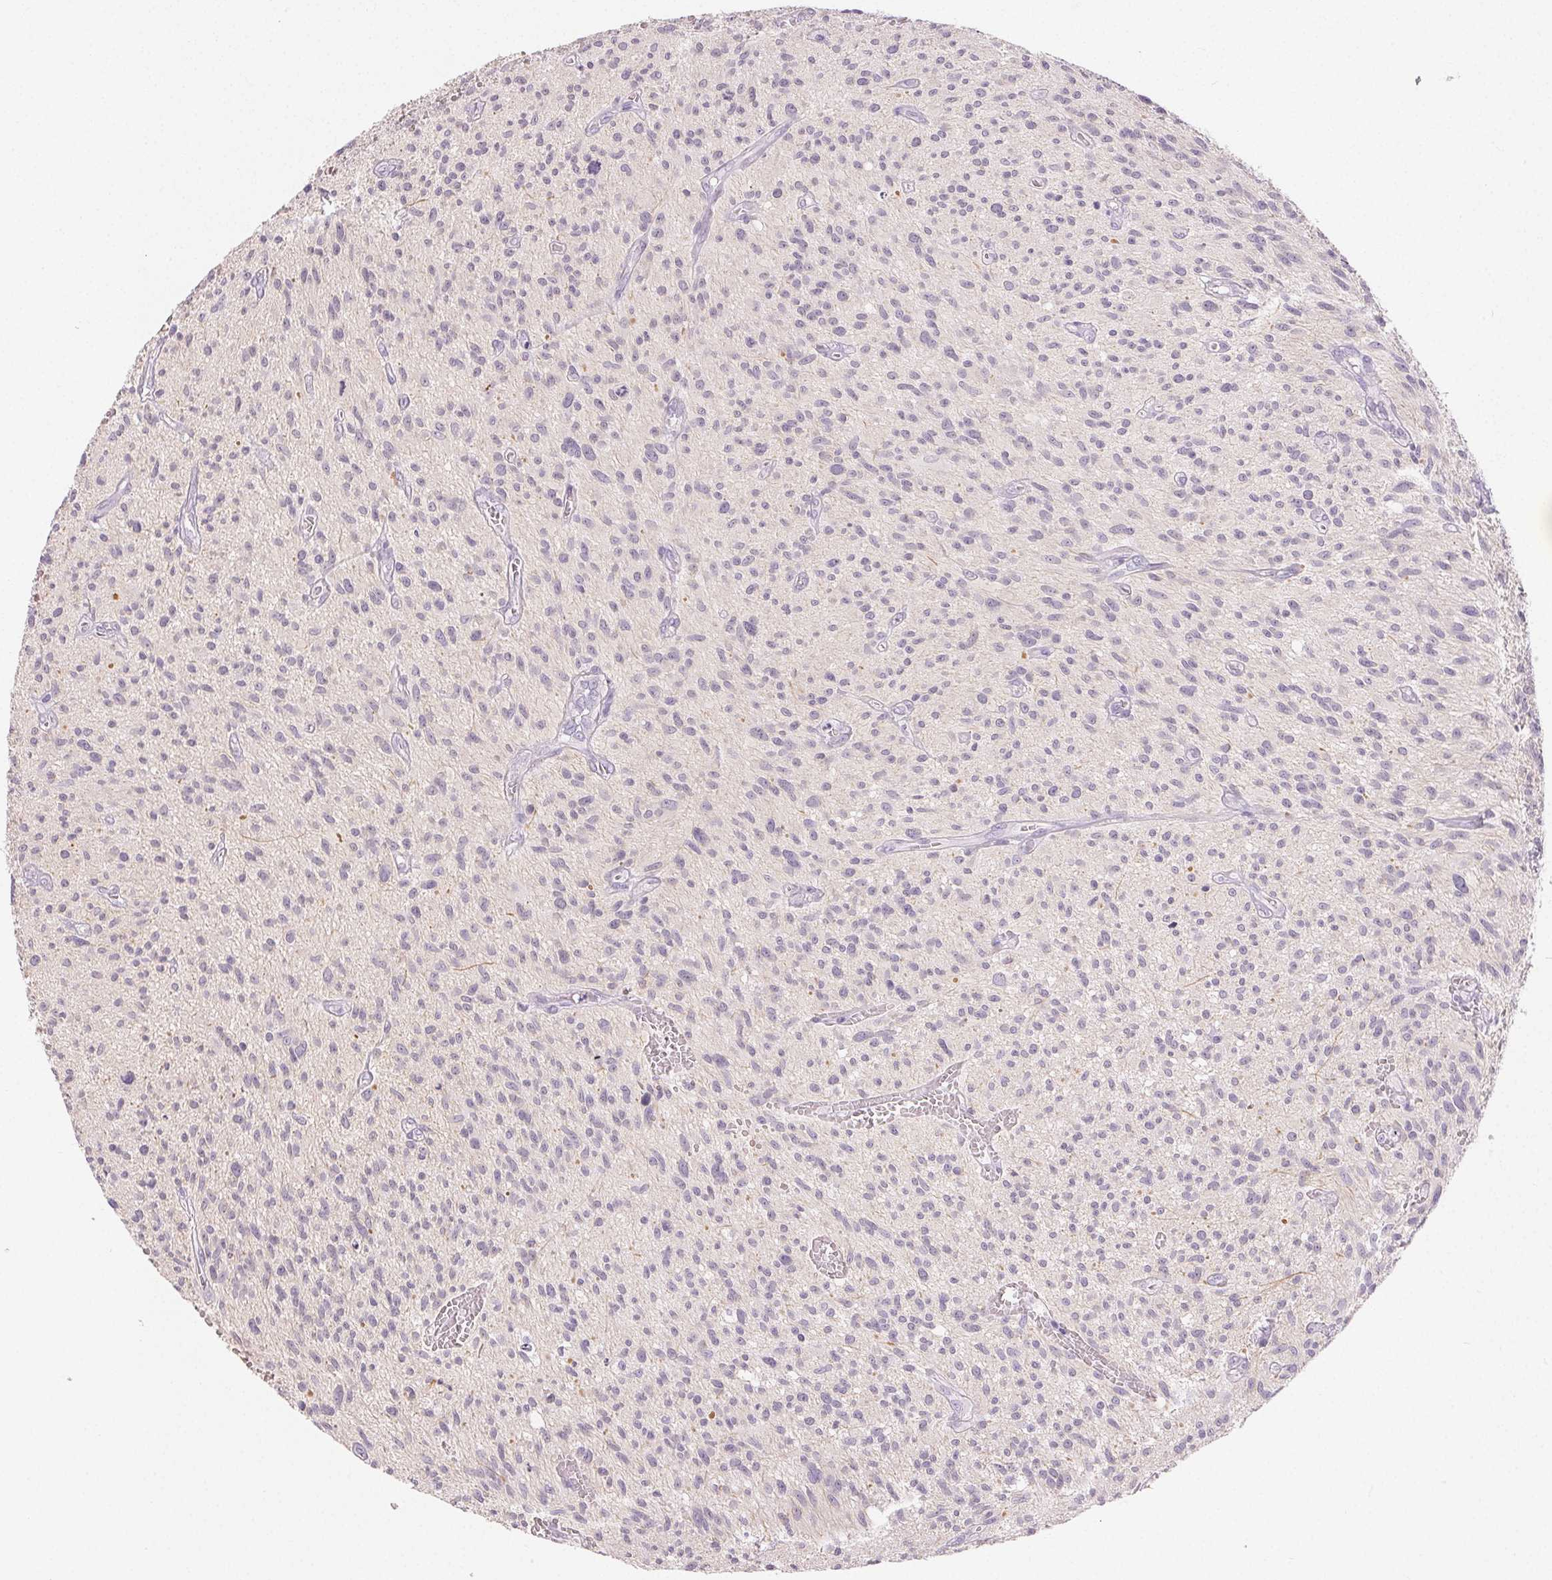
{"staining": {"intensity": "negative", "quantity": "none", "location": "none"}, "tissue": "glioma", "cell_type": "Tumor cells", "image_type": "cancer", "snomed": [{"axis": "morphology", "description": "Glioma, malignant, High grade"}, {"axis": "topography", "description": "Brain"}], "caption": "DAB (3,3'-diaminobenzidine) immunohistochemical staining of glioma reveals no significant staining in tumor cells.", "gene": "SFTPD", "patient": {"sex": "male", "age": 75}}